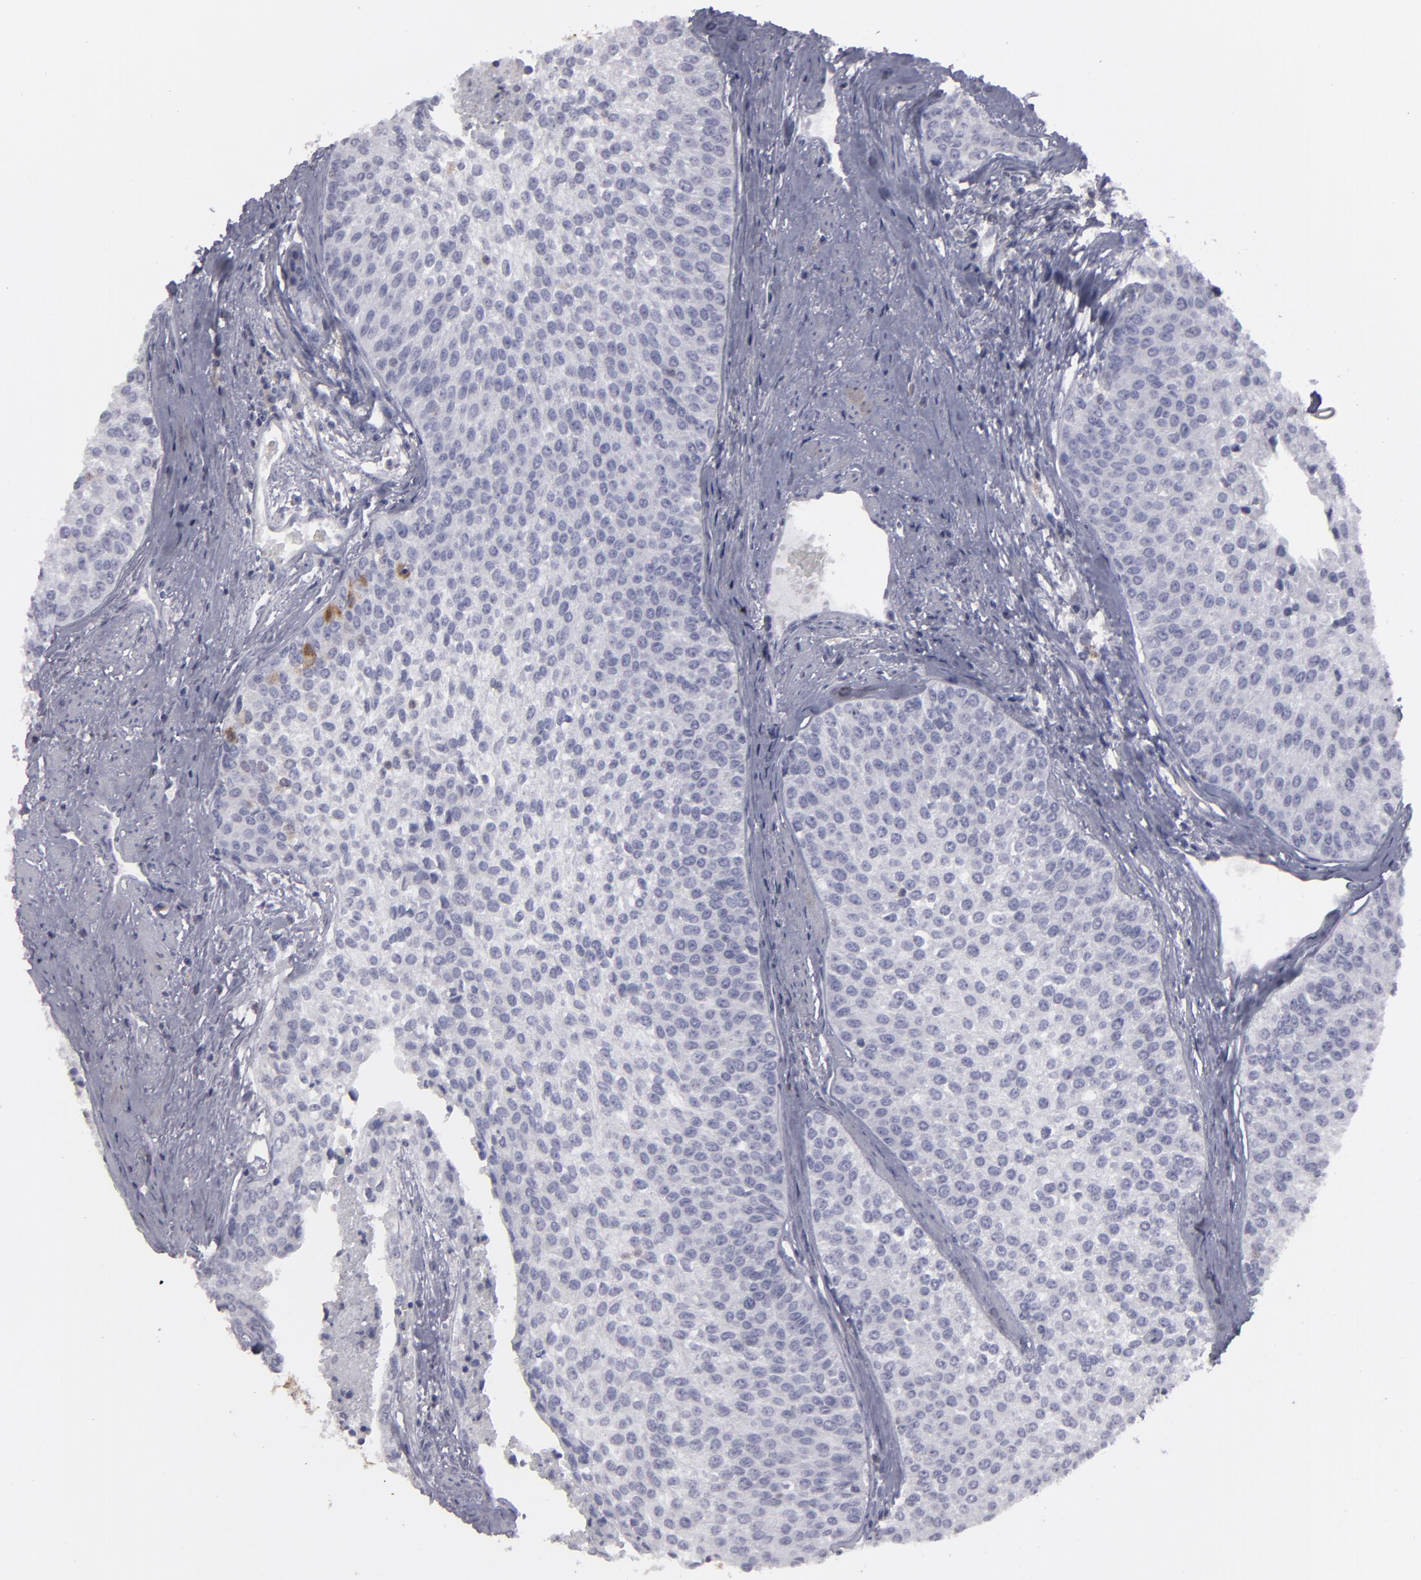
{"staining": {"intensity": "negative", "quantity": "none", "location": "none"}, "tissue": "urothelial cancer", "cell_type": "Tumor cells", "image_type": "cancer", "snomed": [{"axis": "morphology", "description": "Urothelial carcinoma, Low grade"}, {"axis": "topography", "description": "Urinary bladder"}], "caption": "Immunohistochemistry image of neoplastic tissue: human urothelial cancer stained with DAB (3,3'-diaminobenzidine) shows no significant protein expression in tumor cells.", "gene": "SEMA3G", "patient": {"sex": "female", "age": 73}}